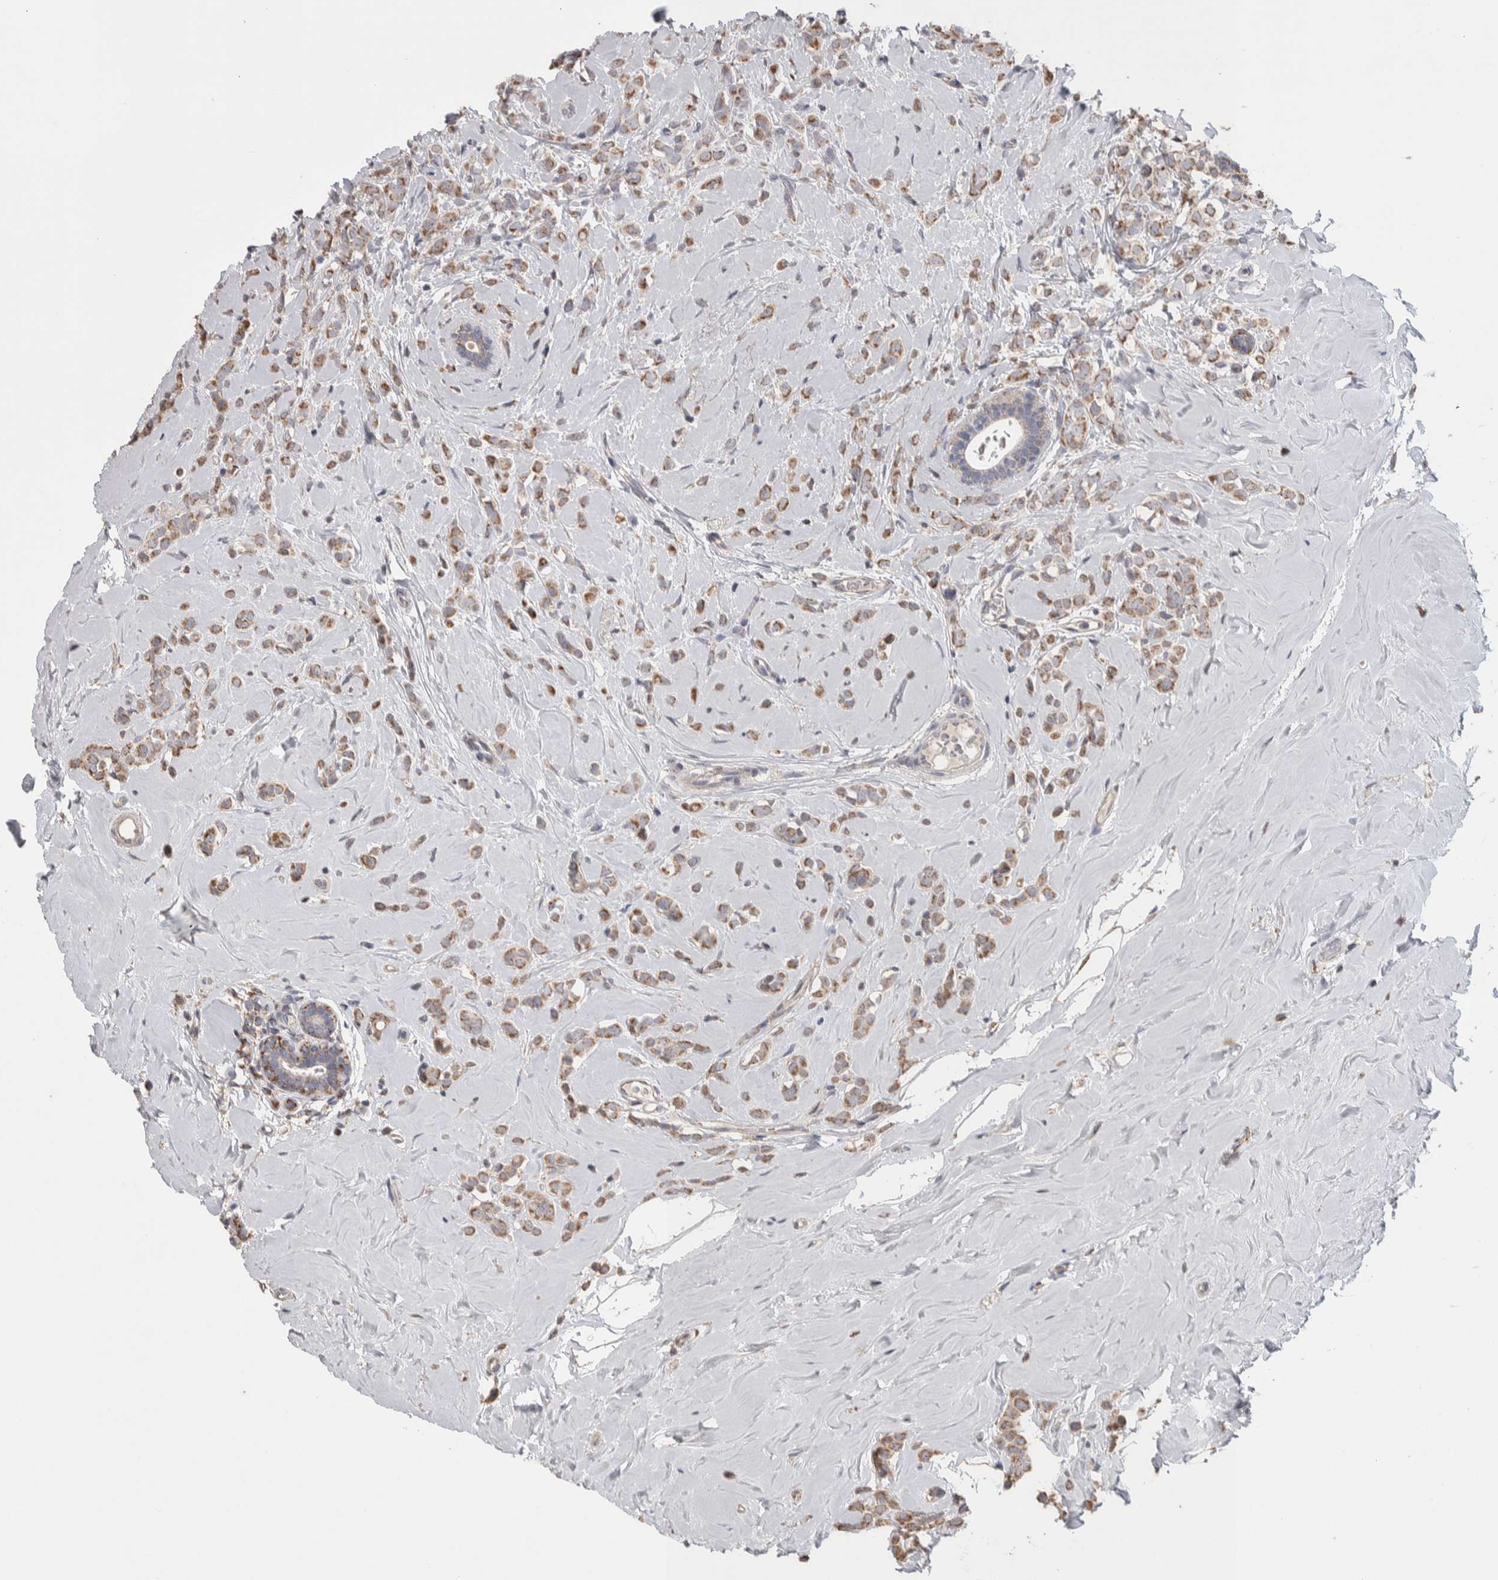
{"staining": {"intensity": "moderate", "quantity": ">75%", "location": "cytoplasmic/membranous"}, "tissue": "breast cancer", "cell_type": "Tumor cells", "image_type": "cancer", "snomed": [{"axis": "morphology", "description": "Lobular carcinoma"}, {"axis": "topography", "description": "Breast"}], "caption": "Immunohistochemical staining of human lobular carcinoma (breast) displays medium levels of moderate cytoplasmic/membranous positivity in about >75% of tumor cells. The staining was performed using DAB to visualize the protein expression in brown, while the nuclei were stained in blue with hematoxylin (Magnification: 20x).", "gene": "SCO1", "patient": {"sex": "female", "age": 47}}